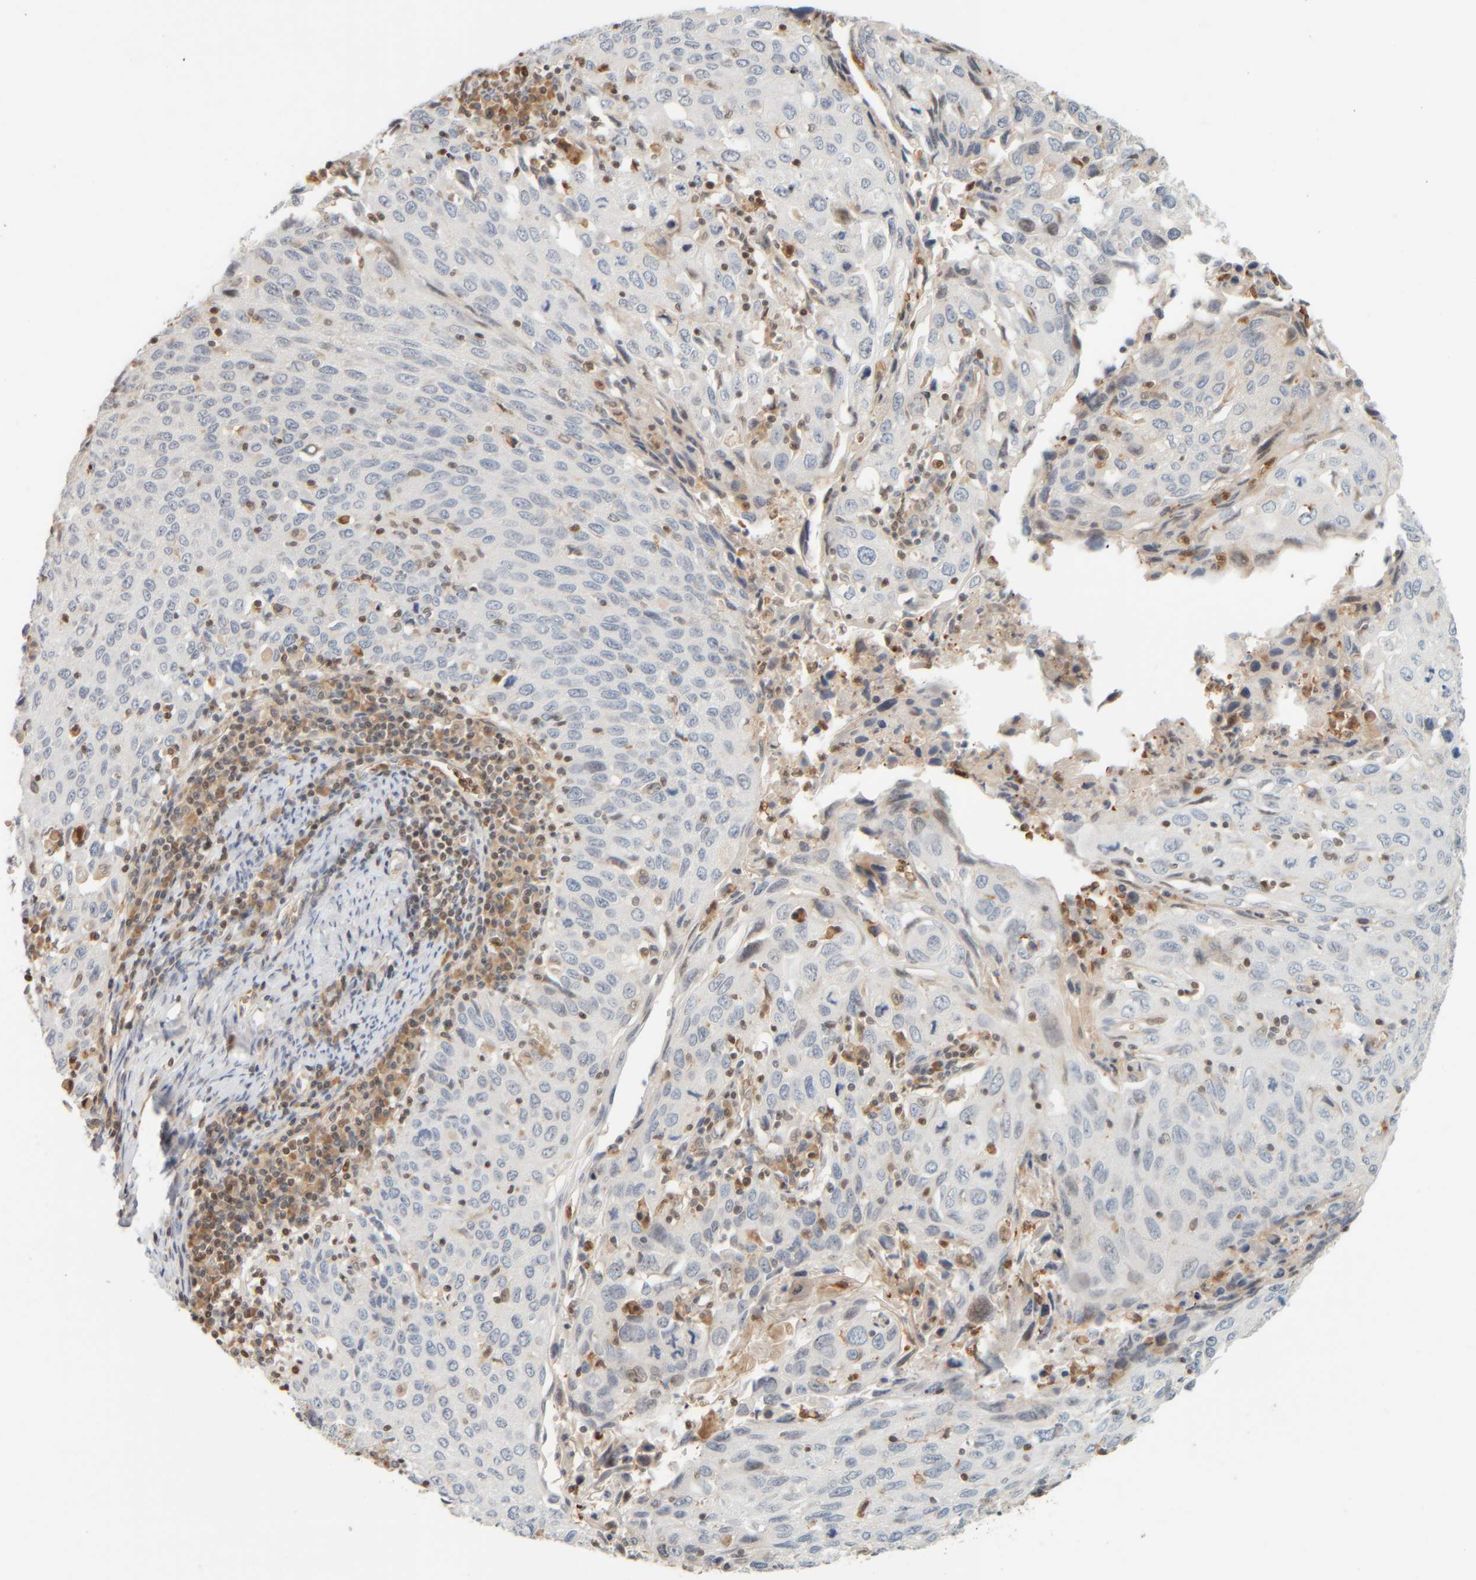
{"staining": {"intensity": "negative", "quantity": "none", "location": "none"}, "tissue": "cervical cancer", "cell_type": "Tumor cells", "image_type": "cancer", "snomed": [{"axis": "morphology", "description": "Squamous cell carcinoma, NOS"}, {"axis": "topography", "description": "Cervix"}], "caption": "Immunohistochemical staining of squamous cell carcinoma (cervical) demonstrates no significant staining in tumor cells.", "gene": "PTGES3L-AARSD1", "patient": {"sex": "female", "age": 53}}